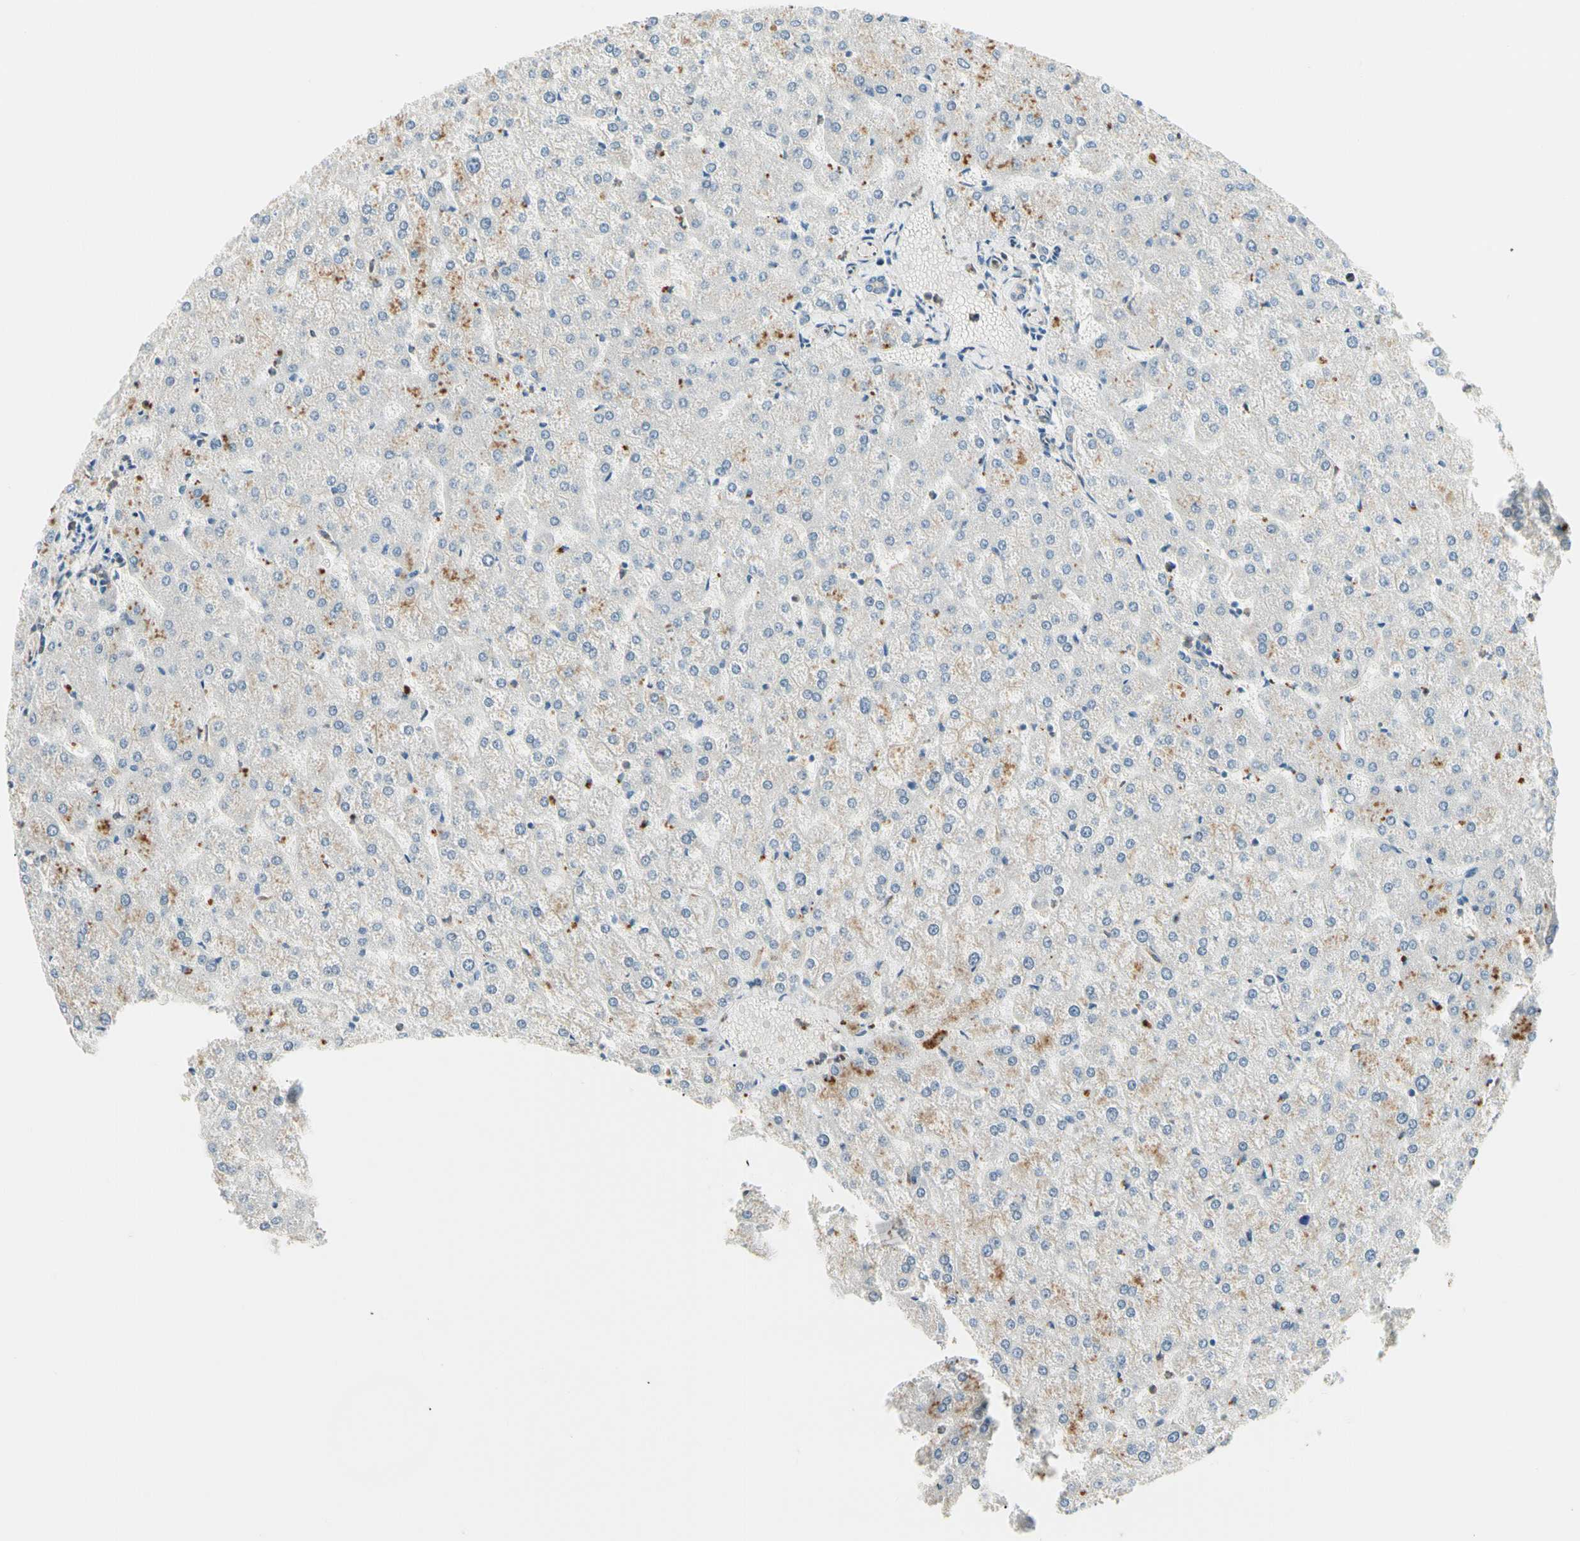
{"staining": {"intensity": "negative", "quantity": "none", "location": "none"}, "tissue": "liver", "cell_type": "Cholangiocytes", "image_type": "normal", "snomed": [{"axis": "morphology", "description": "Normal tissue, NOS"}, {"axis": "topography", "description": "Liver"}], "caption": "Cholangiocytes show no significant positivity in normal liver. (DAB (3,3'-diaminobenzidine) IHC visualized using brightfield microscopy, high magnification).", "gene": "LPCAT2", "patient": {"sex": "female", "age": 32}}